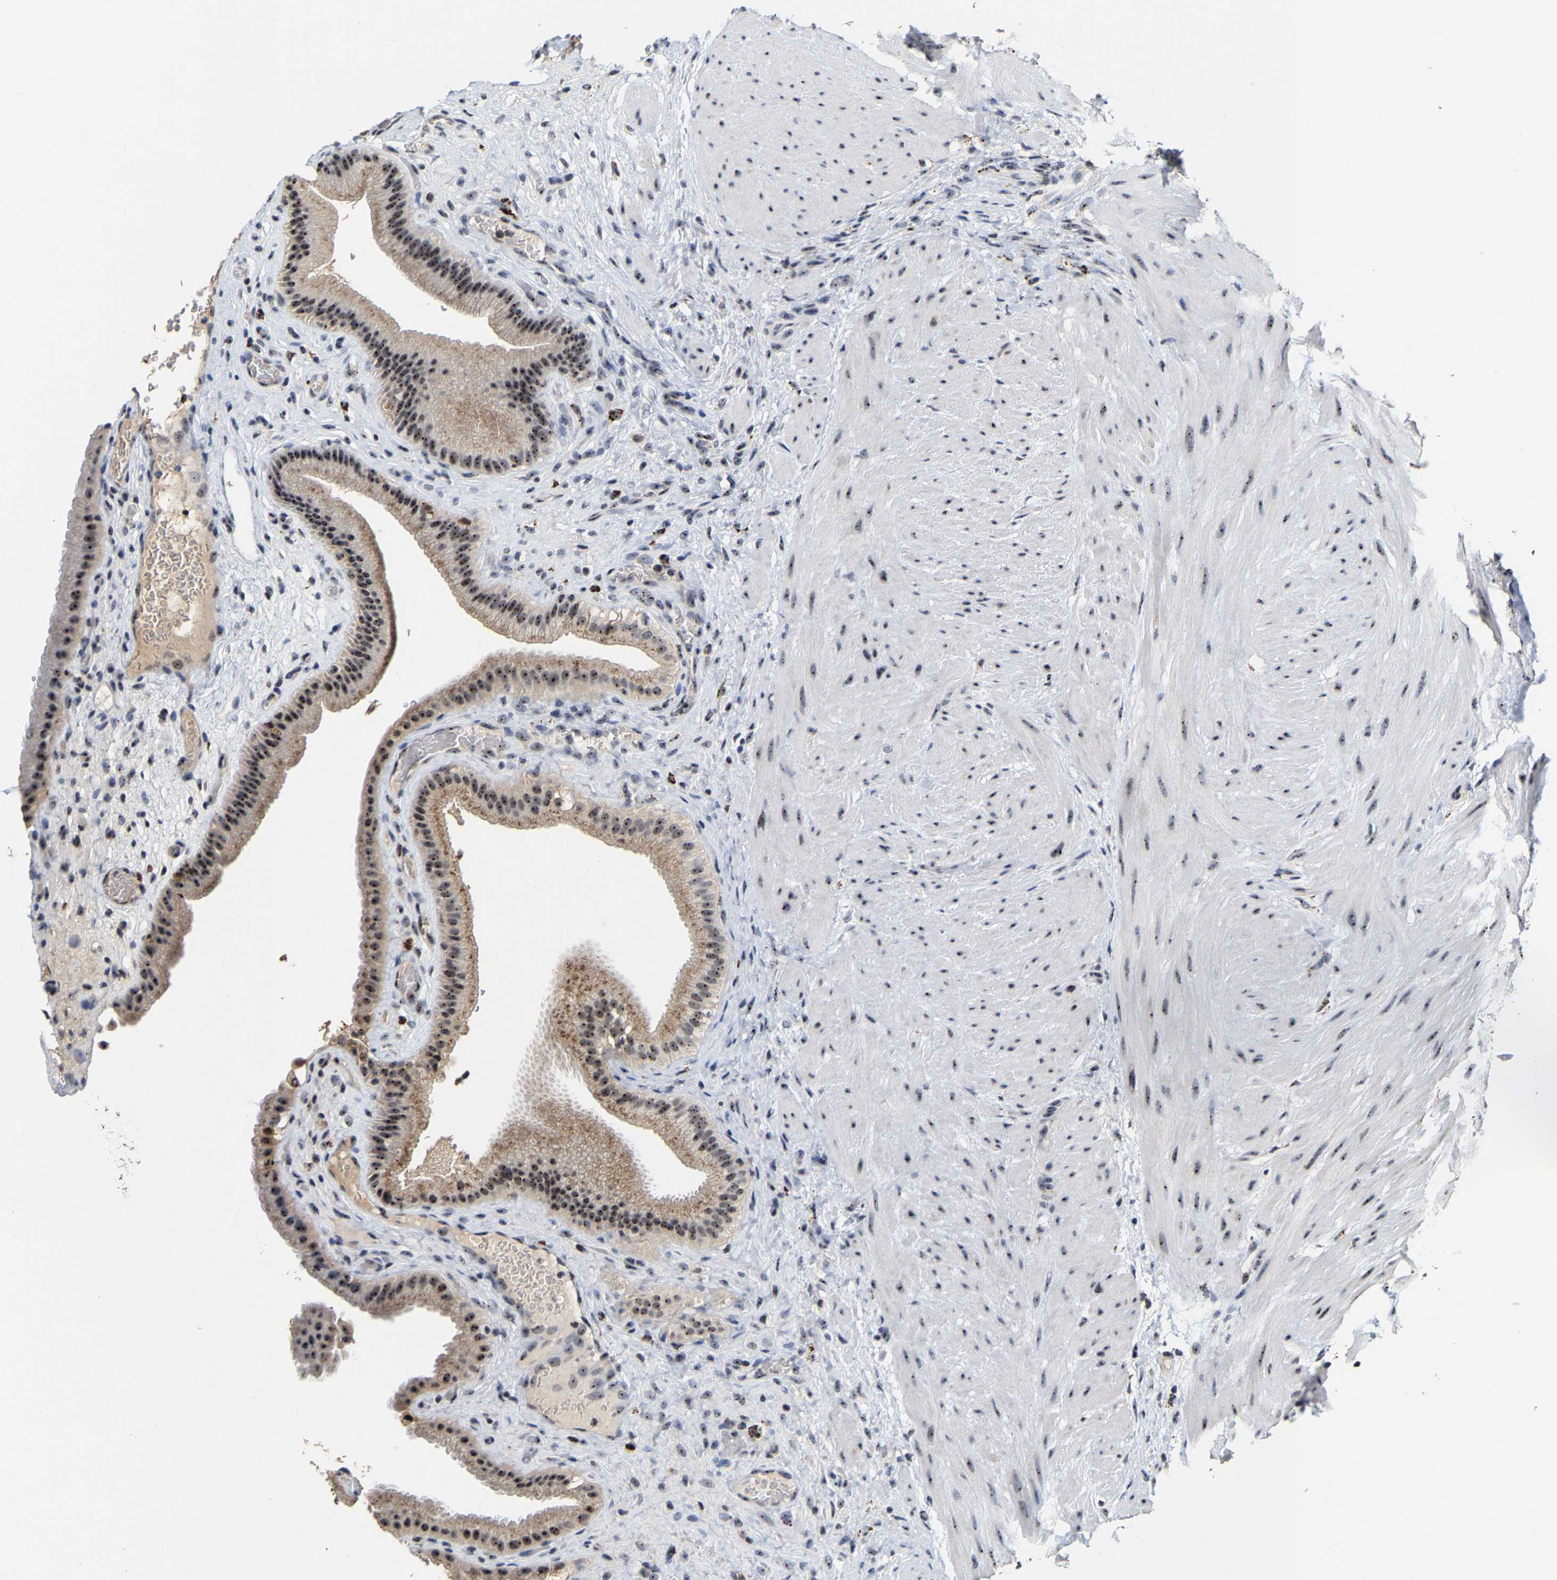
{"staining": {"intensity": "moderate", "quantity": ">75%", "location": "cytoplasmic/membranous,nuclear"}, "tissue": "gallbladder", "cell_type": "Glandular cells", "image_type": "normal", "snomed": [{"axis": "morphology", "description": "Normal tissue, NOS"}, {"axis": "topography", "description": "Gallbladder"}], "caption": "Immunohistochemistry (IHC) histopathology image of unremarkable gallbladder stained for a protein (brown), which exhibits medium levels of moderate cytoplasmic/membranous,nuclear staining in about >75% of glandular cells.", "gene": "NOP58", "patient": {"sex": "male", "age": 49}}